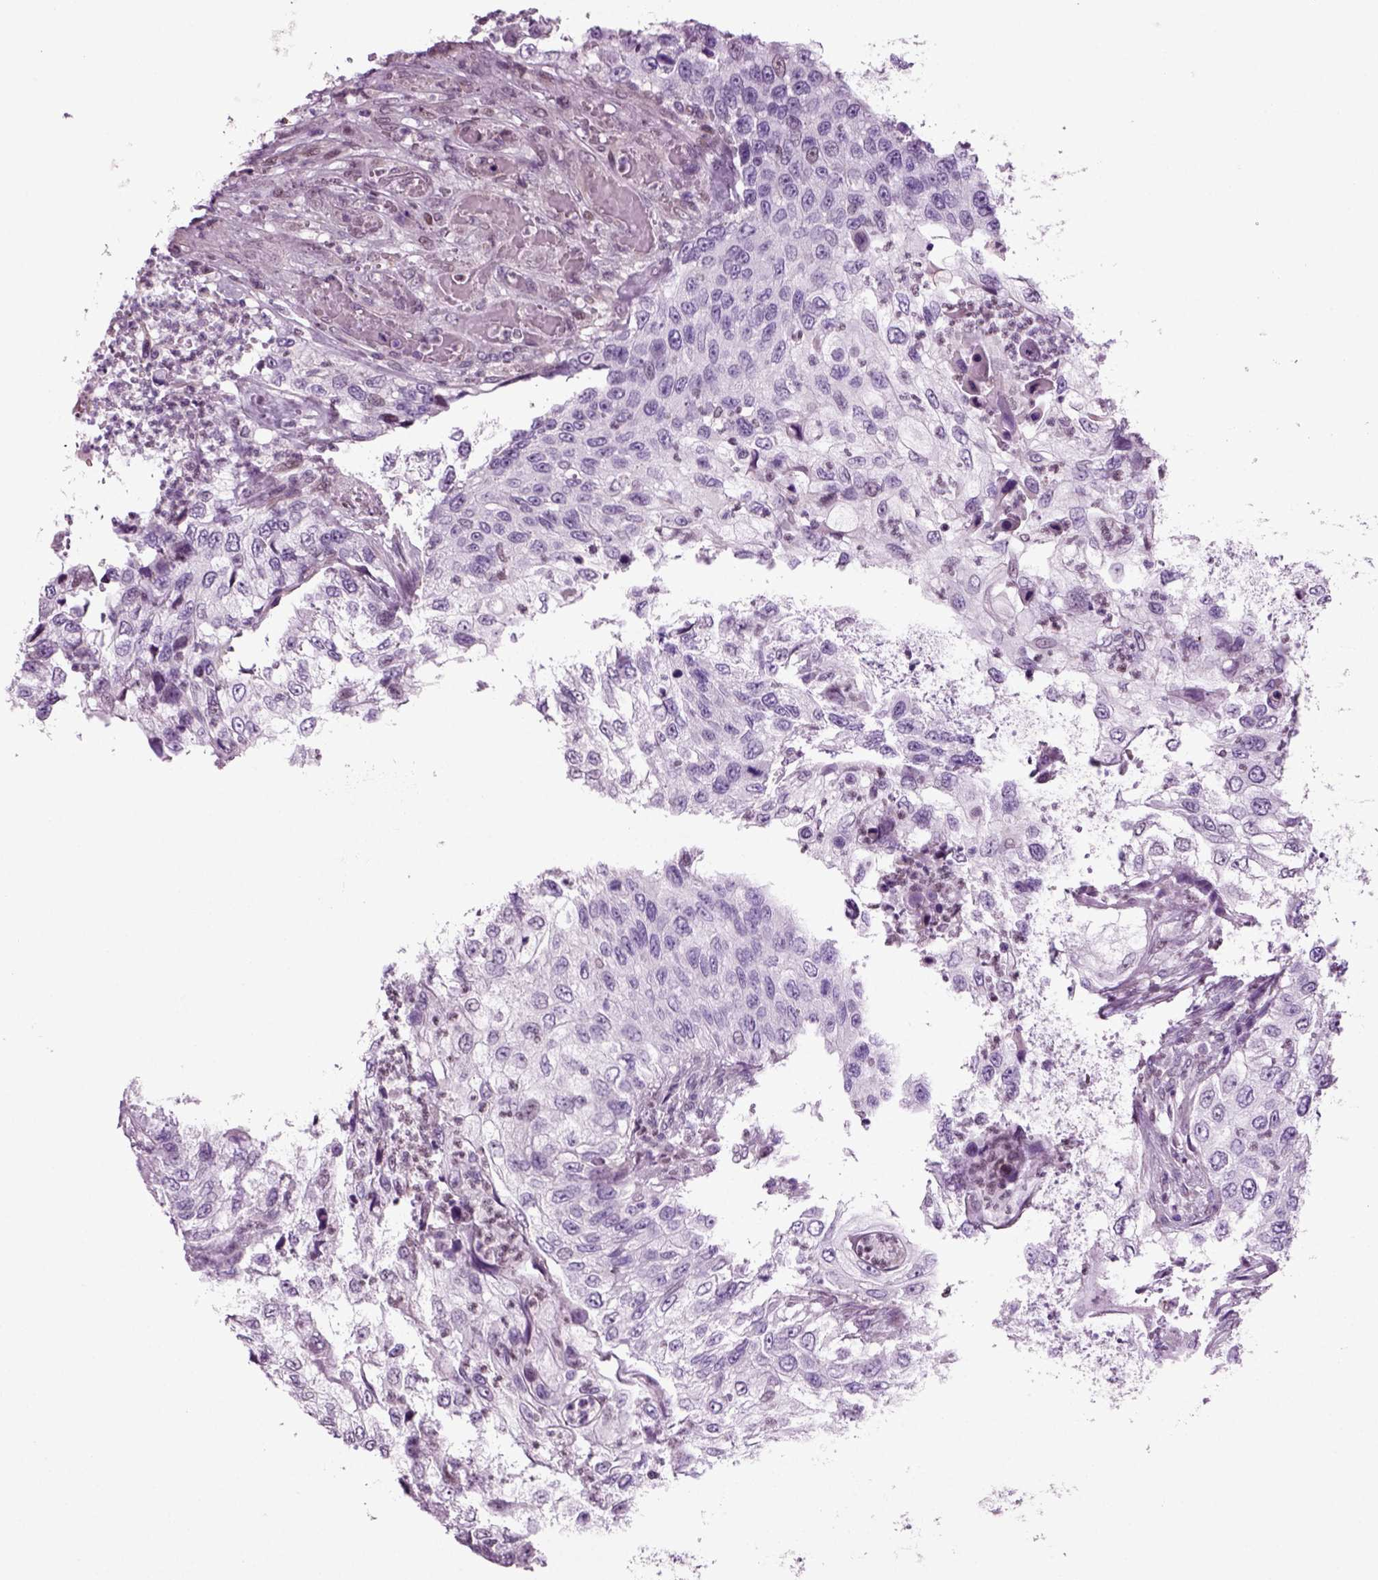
{"staining": {"intensity": "negative", "quantity": "none", "location": "none"}, "tissue": "urothelial cancer", "cell_type": "Tumor cells", "image_type": "cancer", "snomed": [{"axis": "morphology", "description": "Urothelial carcinoma, High grade"}, {"axis": "topography", "description": "Urinary bladder"}], "caption": "A histopathology image of human high-grade urothelial carcinoma is negative for staining in tumor cells.", "gene": "ARID3A", "patient": {"sex": "female", "age": 60}}